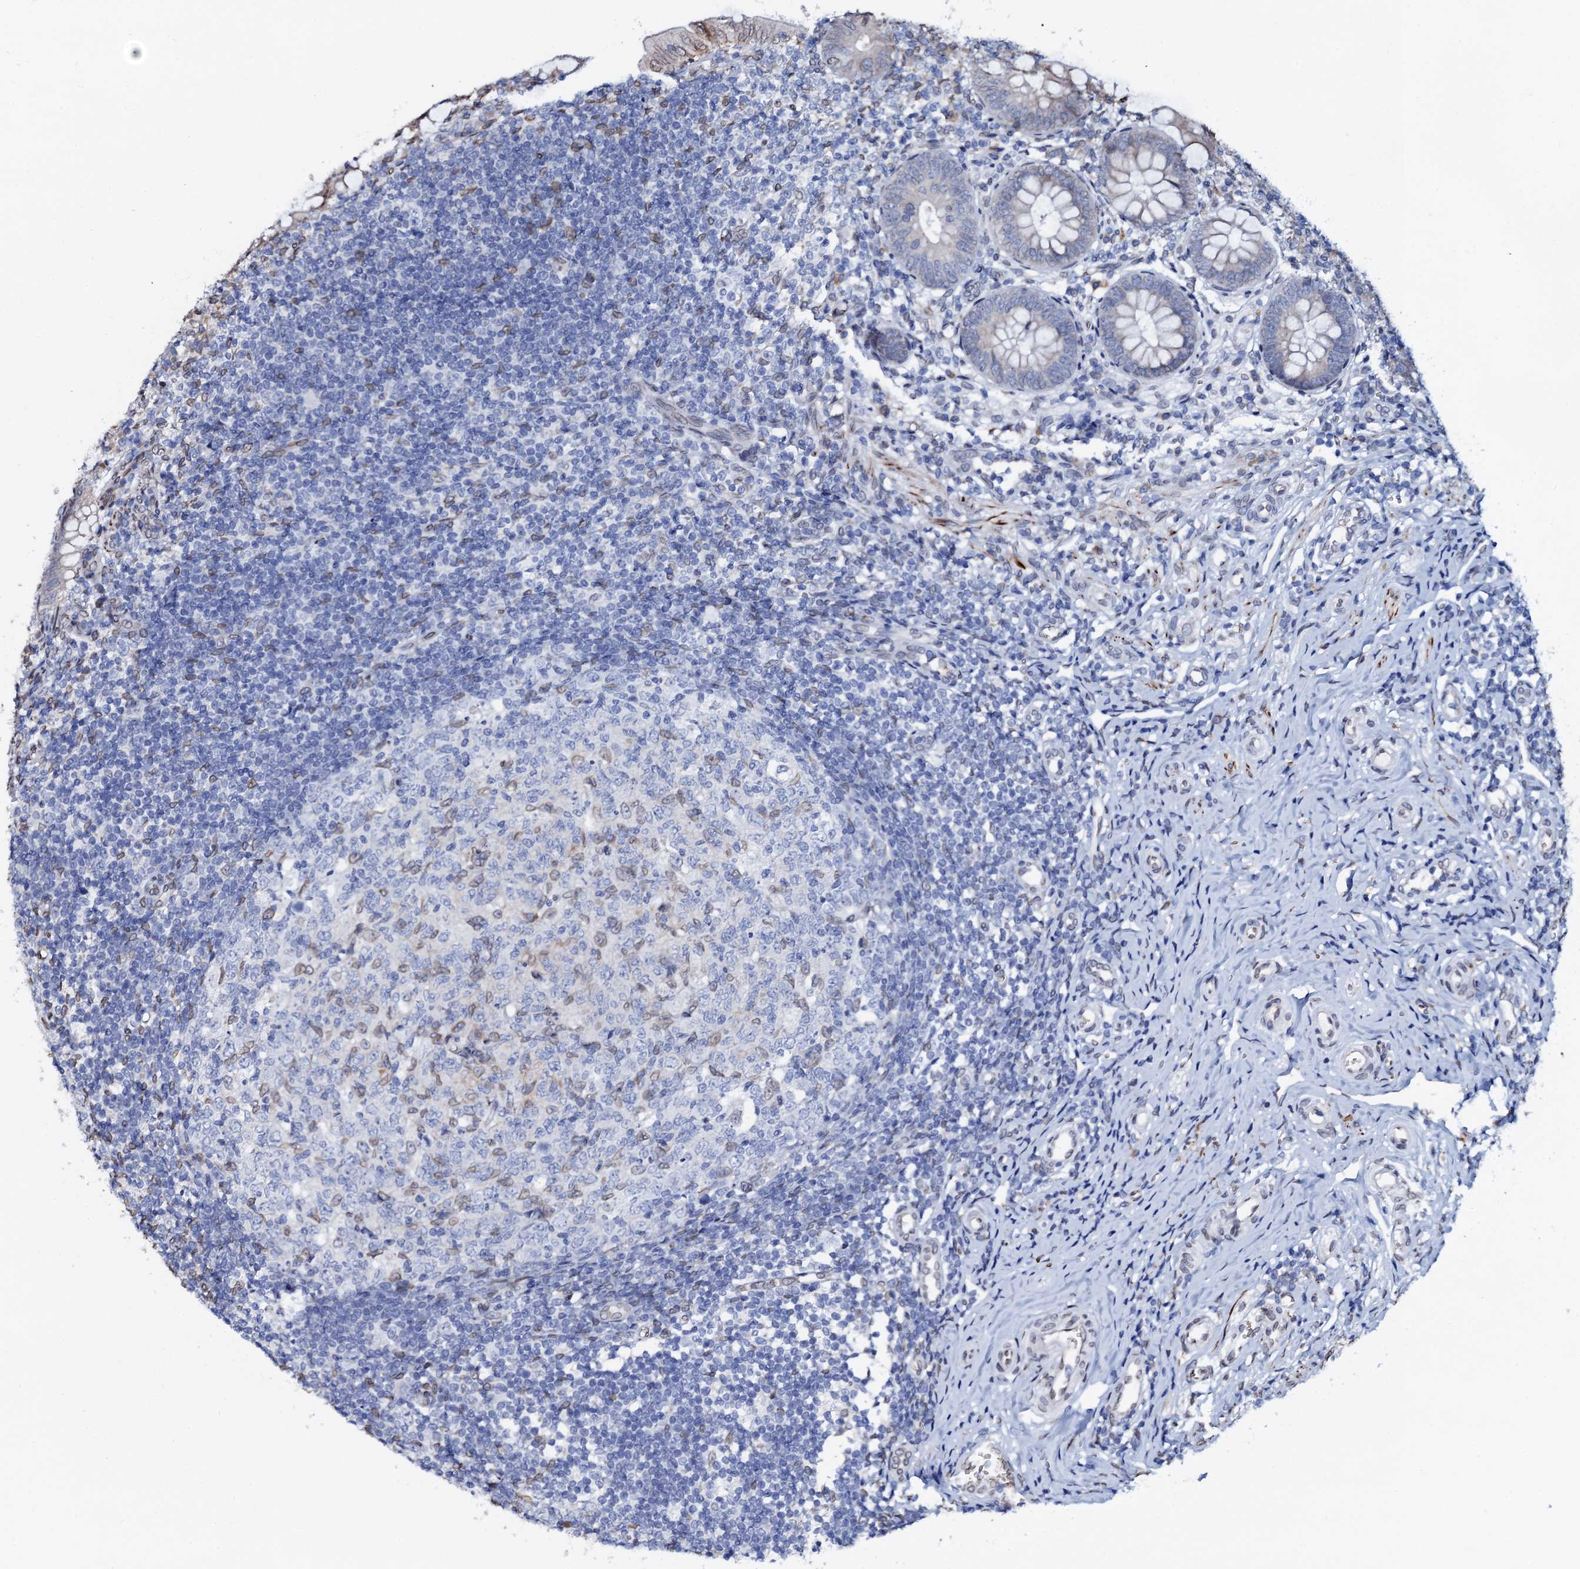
{"staining": {"intensity": "weak", "quantity": "<25%", "location": "cytoplasmic/membranous"}, "tissue": "appendix", "cell_type": "Glandular cells", "image_type": "normal", "snomed": [{"axis": "morphology", "description": "Normal tissue, NOS"}, {"axis": "topography", "description": "Appendix"}], "caption": "Immunohistochemical staining of unremarkable human appendix demonstrates no significant expression in glandular cells.", "gene": "NRP2", "patient": {"sex": "male", "age": 14}}